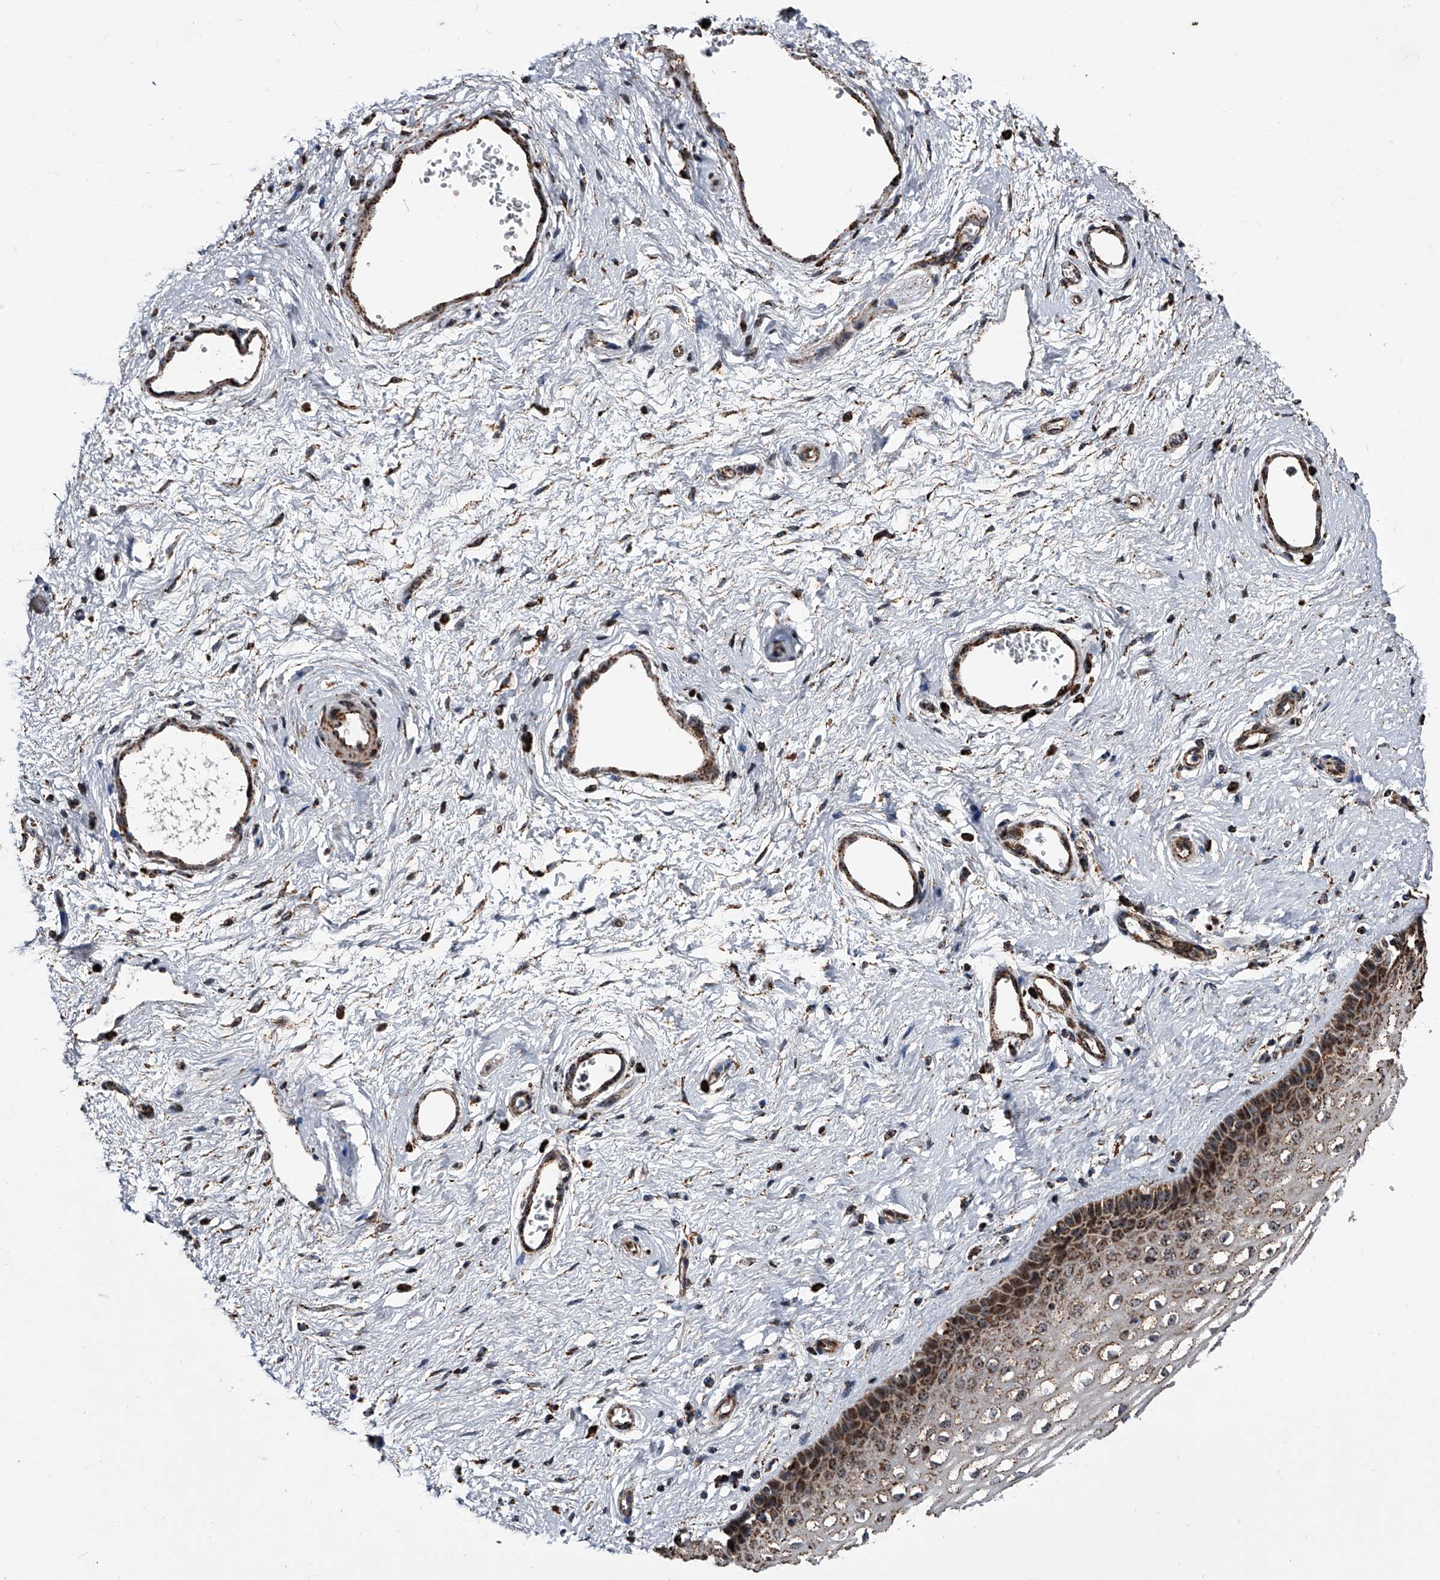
{"staining": {"intensity": "moderate", "quantity": ">75%", "location": "cytoplasmic/membranous,nuclear"}, "tissue": "vagina", "cell_type": "Squamous epithelial cells", "image_type": "normal", "snomed": [{"axis": "morphology", "description": "Normal tissue, NOS"}, {"axis": "topography", "description": "Vagina"}], "caption": "Benign vagina reveals moderate cytoplasmic/membranous,nuclear staining in about >75% of squamous epithelial cells The staining is performed using DAB brown chromogen to label protein expression. The nuclei are counter-stained blue using hematoxylin..", "gene": "SMPDL3A", "patient": {"sex": "female", "age": 46}}